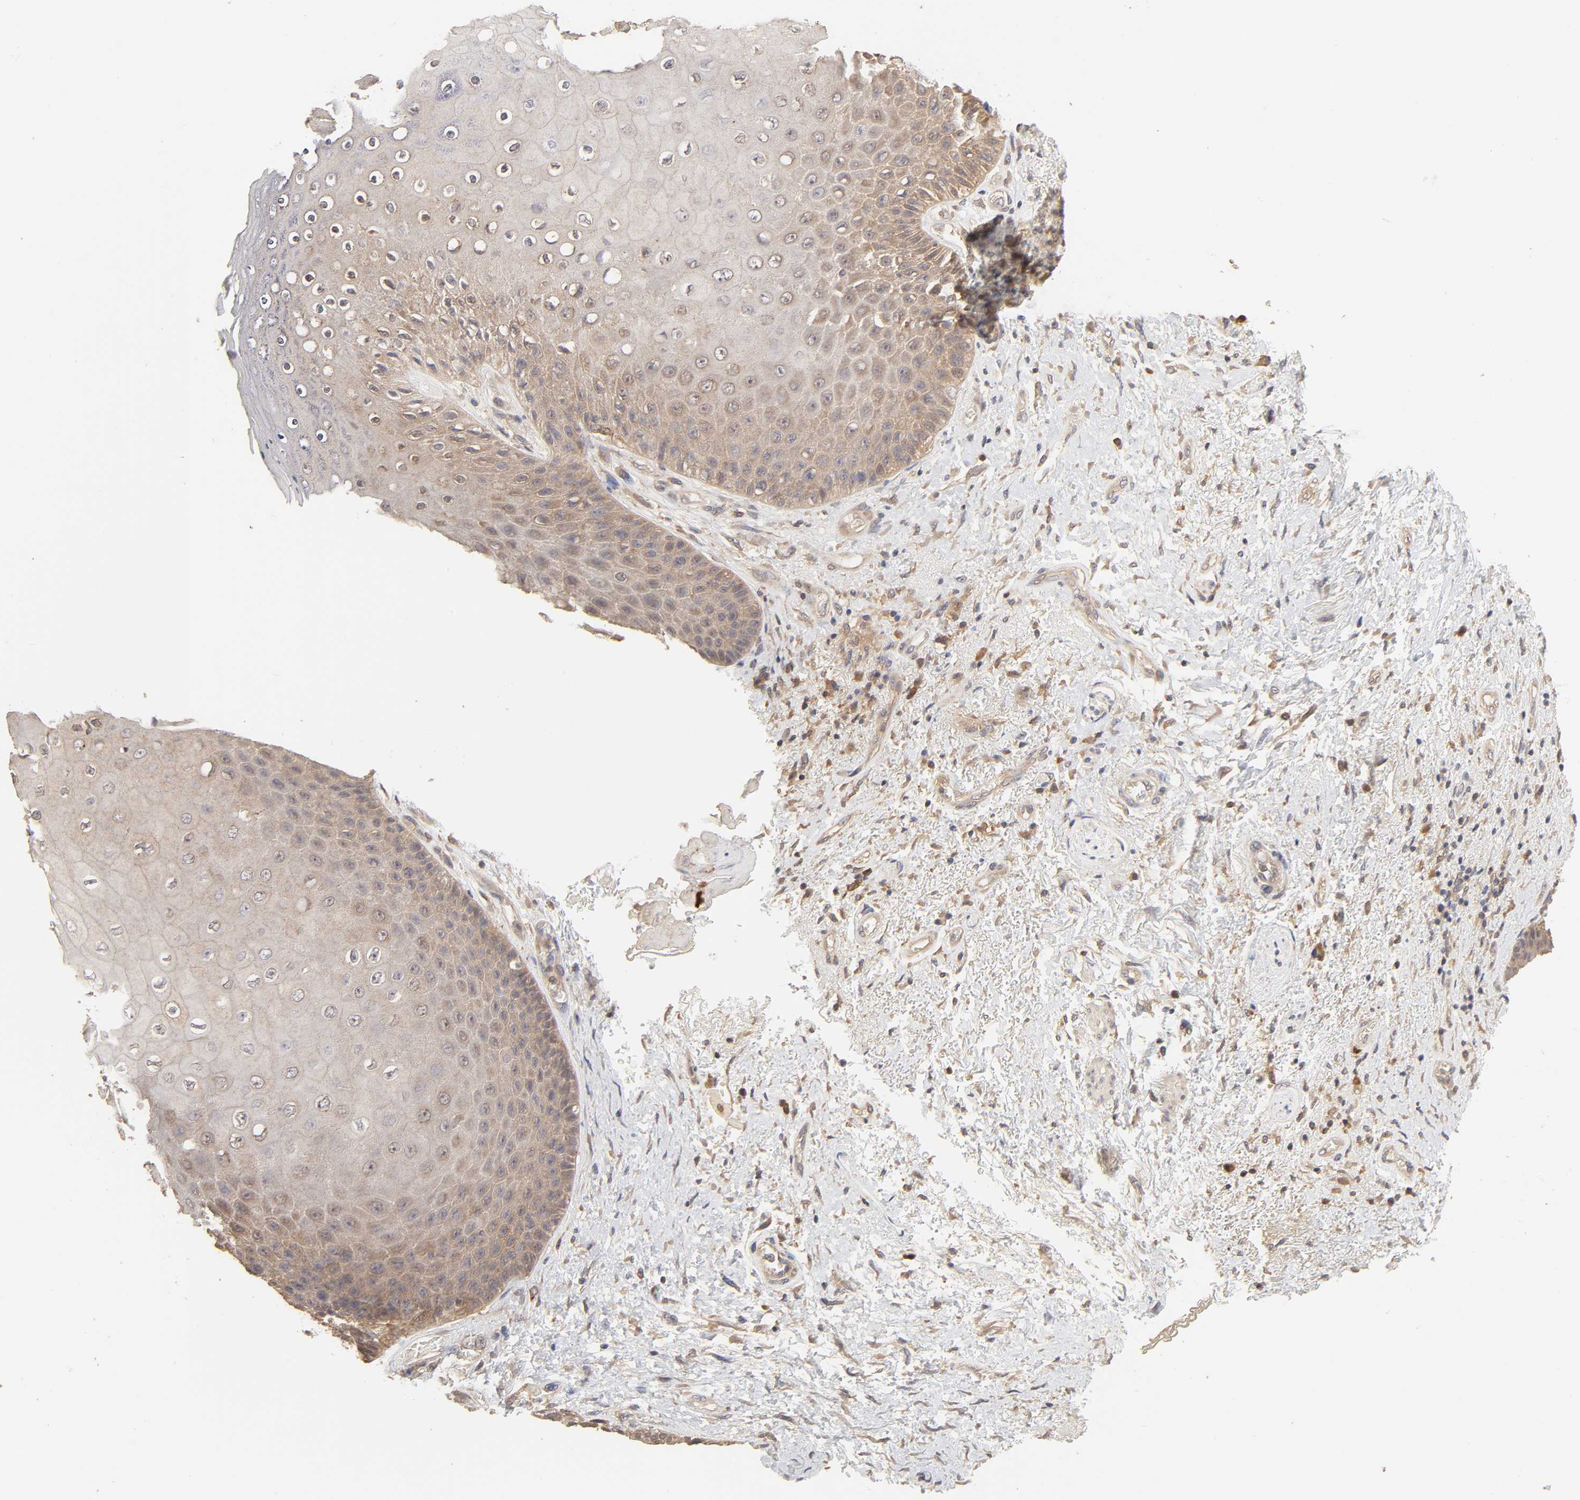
{"staining": {"intensity": "weak", "quantity": "25%-75%", "location": "cytoplasmic/membranous"}, "tissue": "skin", "cell_type": "Epidermal cells", "image_type": "normal", "snomed": [{"axis": "morphology", "description": "Normal tissue, NOS"}, {"axis": "topography", "description": "Anal"}], "caption": "The micrograph displays immunohistochemical staining of normal skin. There is weak cytoplasmic/membranous positivity is seen in approximately 25%-75% of epidermal cells.", "gene": "AP1G2", "patient": {"sex": "female", "age": 46}}